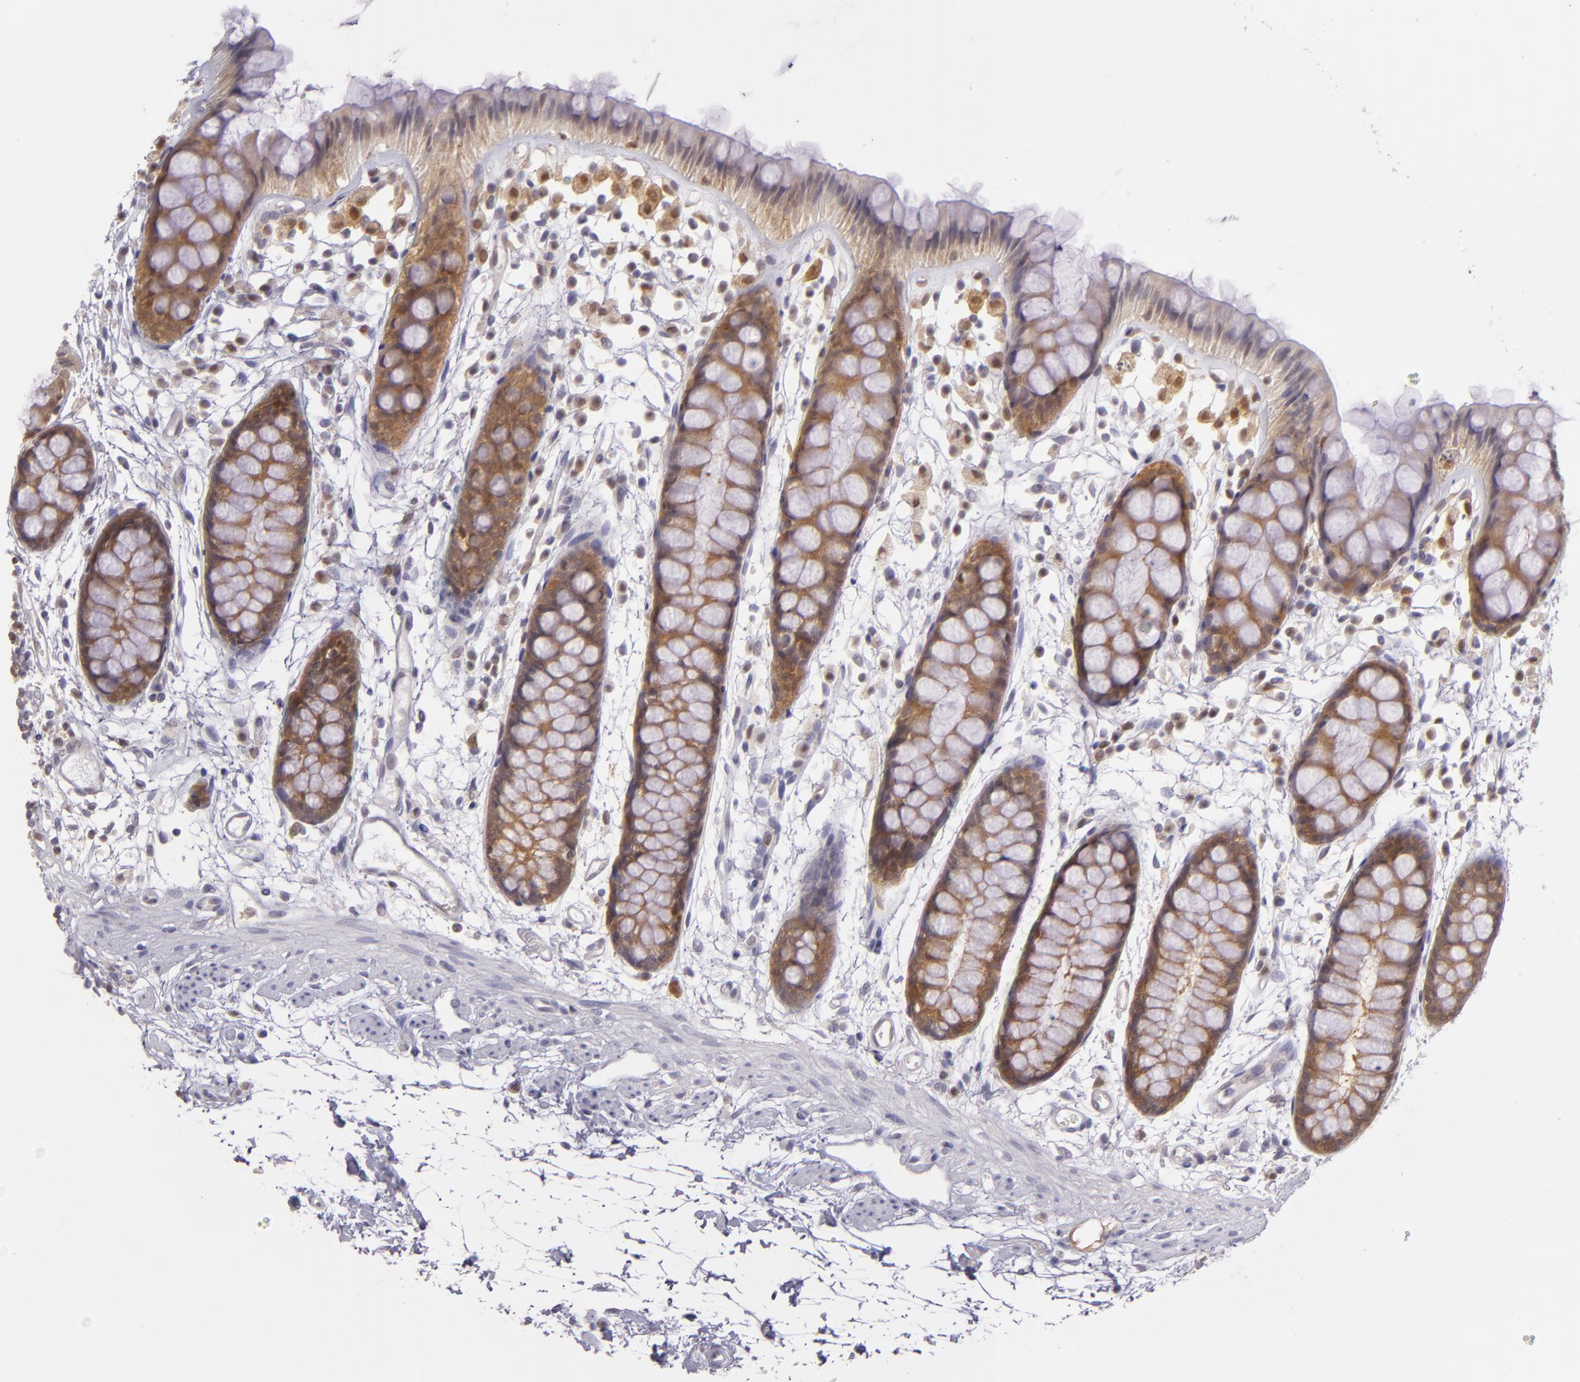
{"staining": {"intensity": "moderate", "quantity": ">75%", "location": "cytoplasmic/membranous"}, "tissue": "rectum", "cell_type": "Glandular cells", "image_type": "normal", "snomed": [{"axis": "morphology", "description": "Normal tissue, NOS"}, {"axis": "topography", "description": "Rectum"}], "caption": "Immunohistochemistry (IHC) image of unremarkable rectum stained for a protein (brown), which displays medium levels of moderate cytoplasmic/membranous positivity in approximately >75% of glandular cells.", "gene": "HSPH1", "patient": {"sex": "female", "age": 66}}